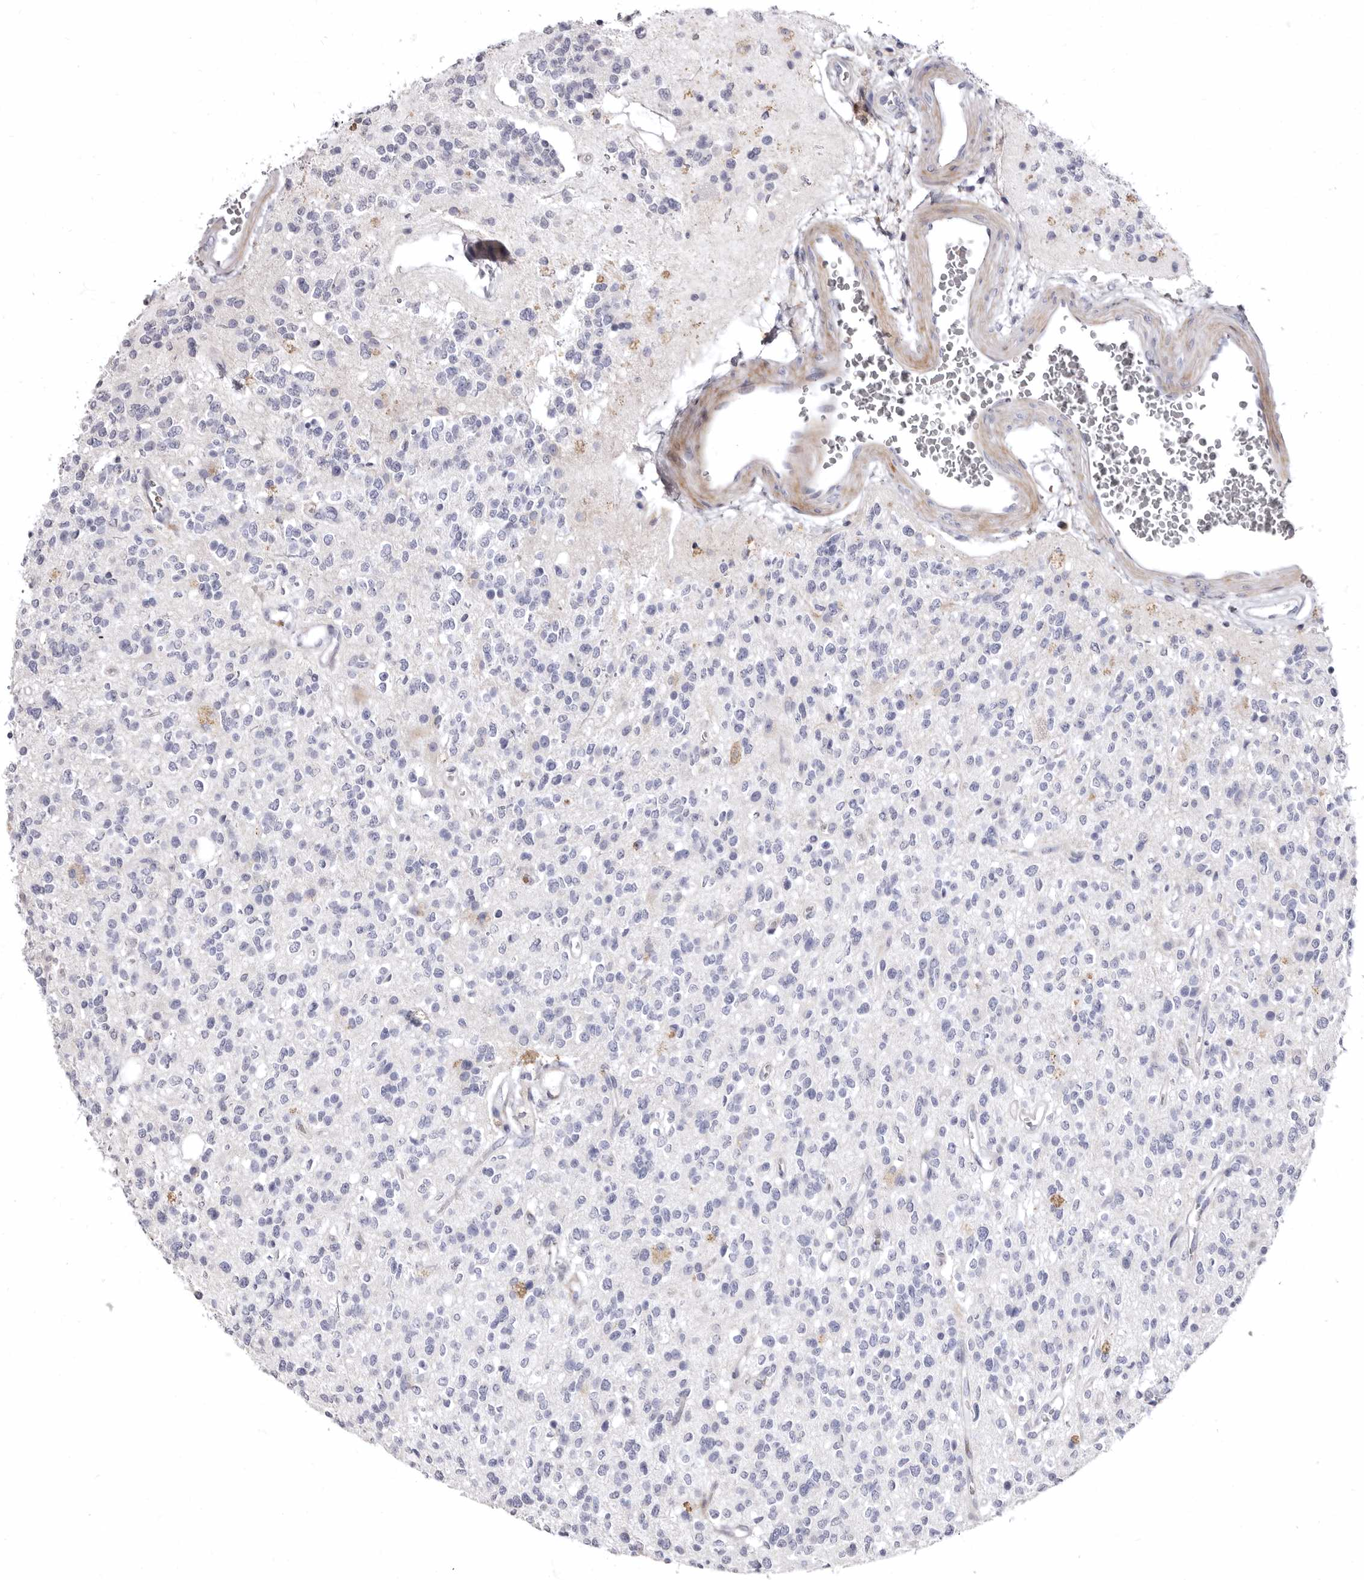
{"staining": {"intensity": "negative", "quantity": "none", "location": "none"}, "tissue": "glioma", "cell_type": "Tumor cells", "image_type": "cancer", "snomed": [{"axis": "morphology", "description": "Glioma, malignant, High grade"}, {"axis": "topography", "description": "Brain"}], "caption": "Tumor cells are negative for brown protein staining in glioma.", "gene": "AIDA", "patient": {"sex": "male", "age": 34}}